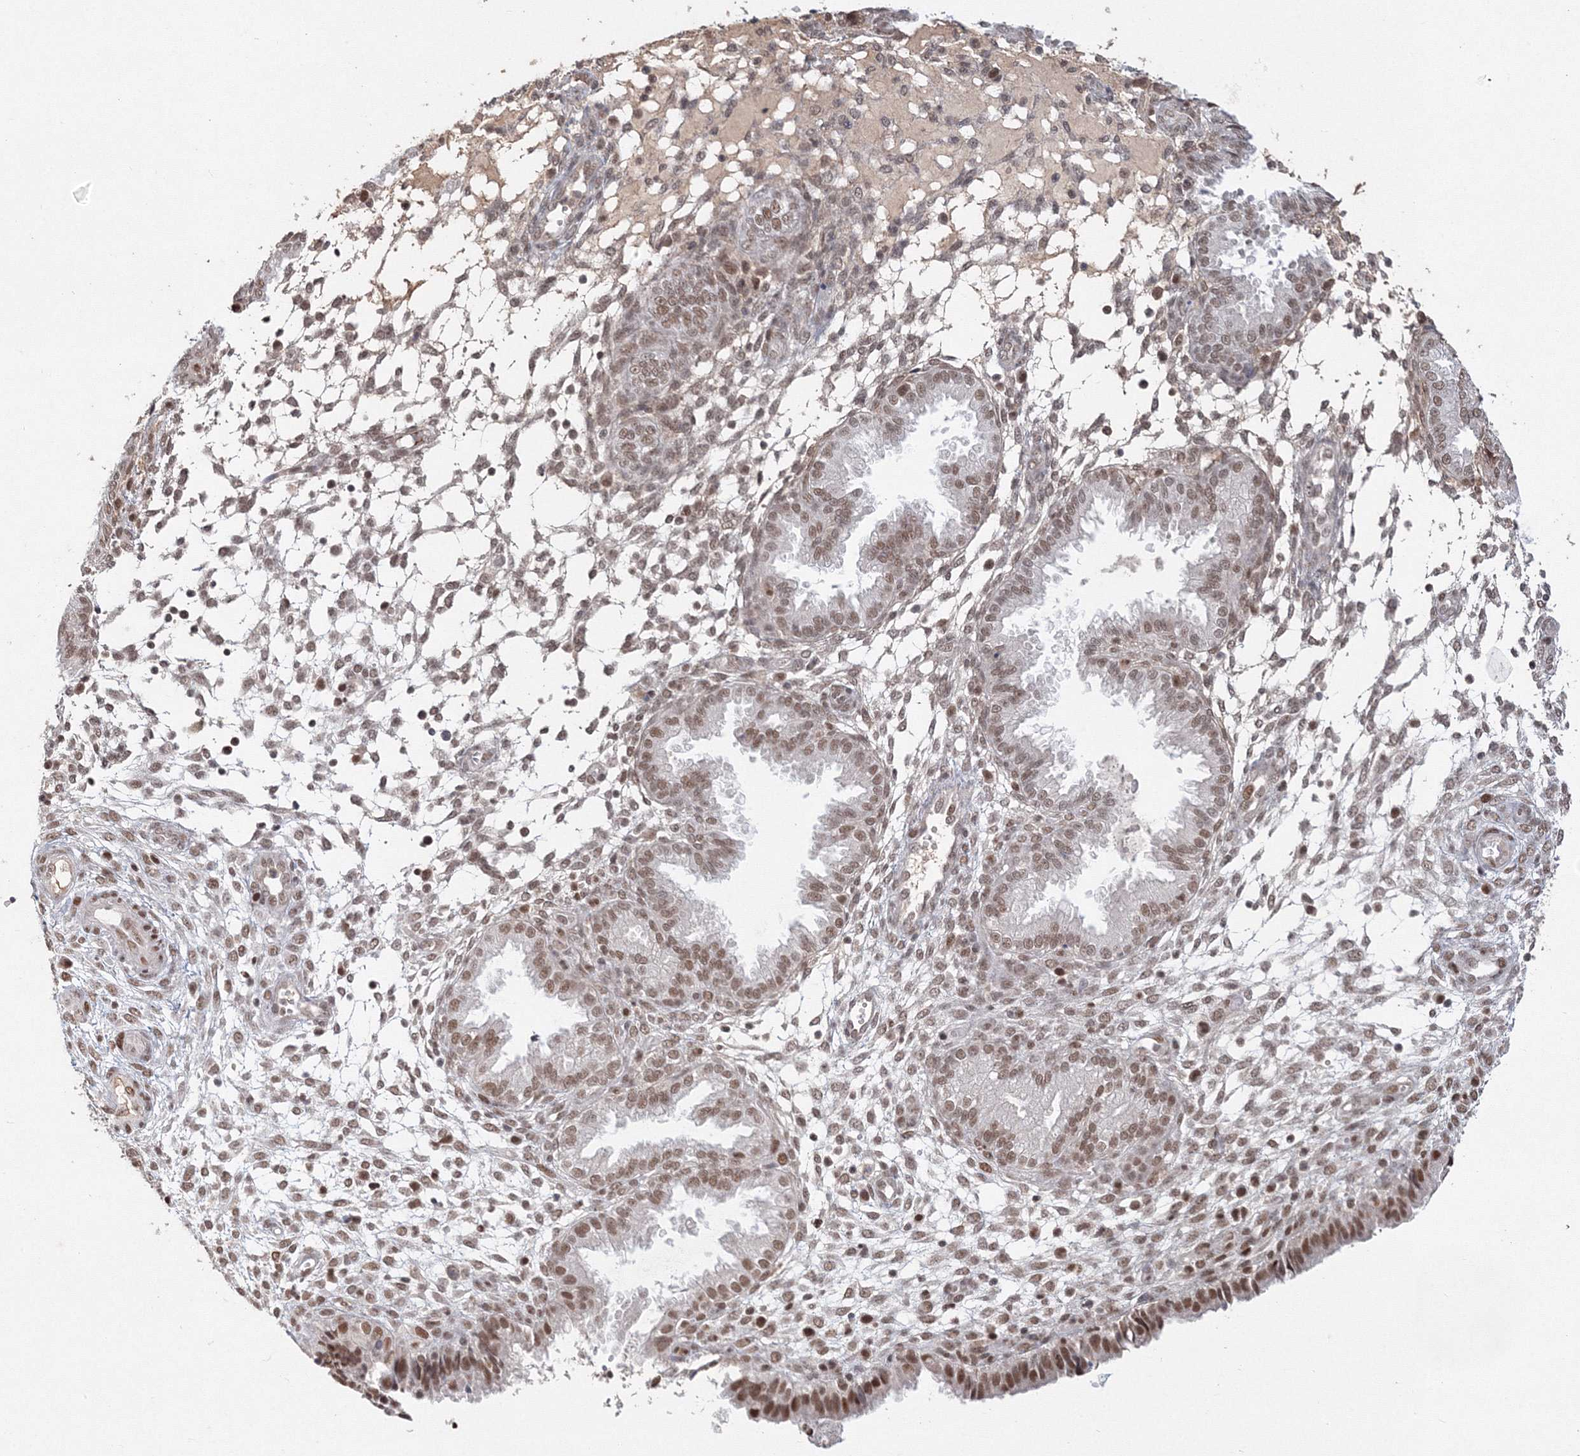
{"staining": {"intensity": "weak", "quantity": "25%-75%", "location": "nuclear"}, "tissue": "endometrium", "cell_type": "Cells in endometrial stroma", "image_type": "normal", "snomed": [{"axis": "morphology", "description": "Normal tissue, NOS"}, {"axis": "topography", "description": "Endometrium"}], "caption": "This micrograph displays unremarkable endometrium stained with IHC to label a protein in brown. The nuclear of cells in endometrial stroma show weak positivity for the protein. Nuclei are counter-stained blue.", "gene": "IWS1", "patient": {"sex": "female", "age": 33}}